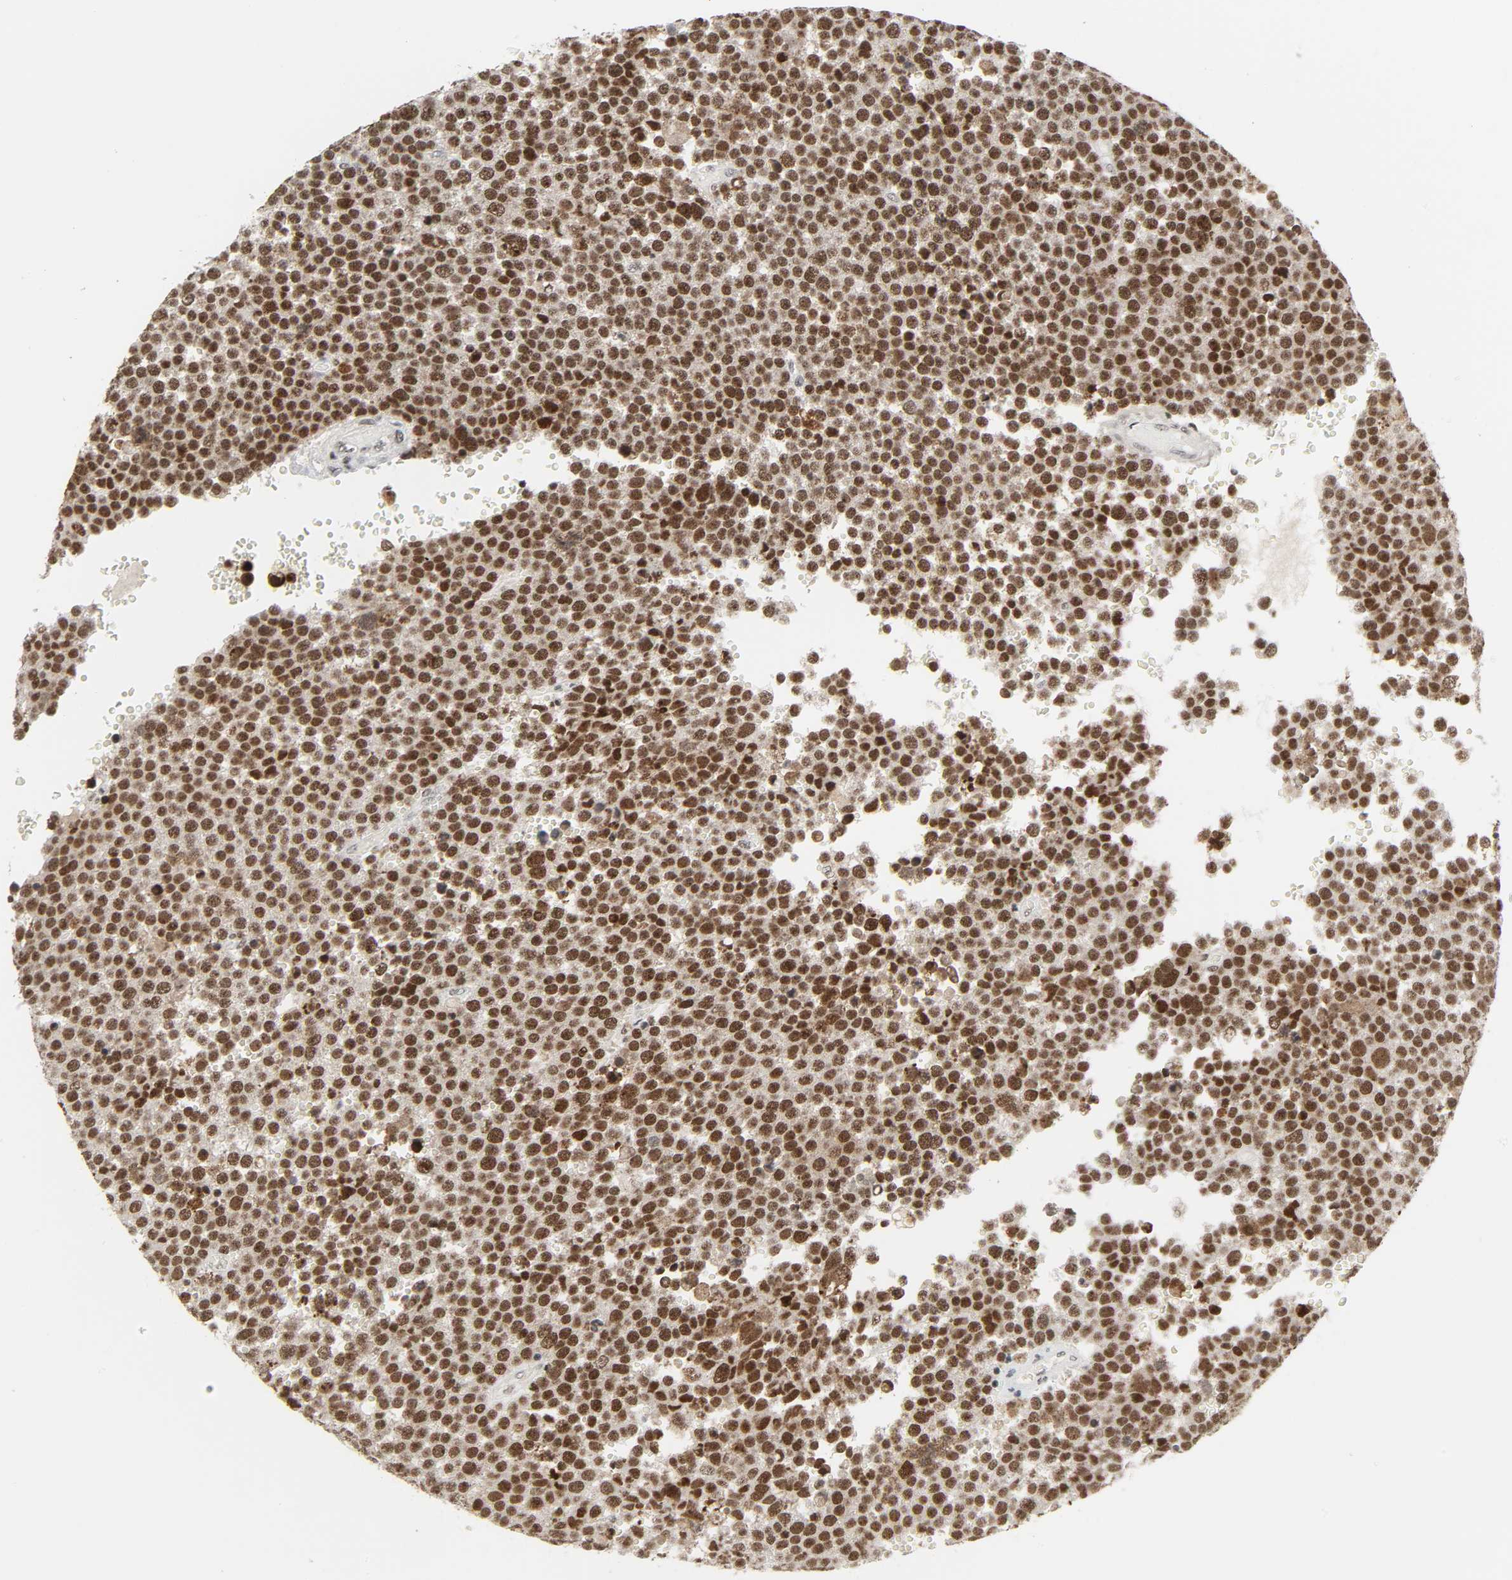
{"staining": {"intensity": "strong", "quantity": ">75%", "location": "nuclear"}, "tissue": "testis cancer", "cell_type": "Tumor cells", "image_type": "cancer", "snomed": [{"axis": "morphology", "description": "Seminoma, NOS"}, {"axis": "topography", "description": "Testis"}], "caption": "A photomicrograph of human seminoma (testis) stained for a protein shows strong nuclear brown staining in tumor cells. The protein of interest is shown in brown color, while the nuclei are stained blue.", "gene": "CDK7", "patient": {"sex": "male", "age": 71}}